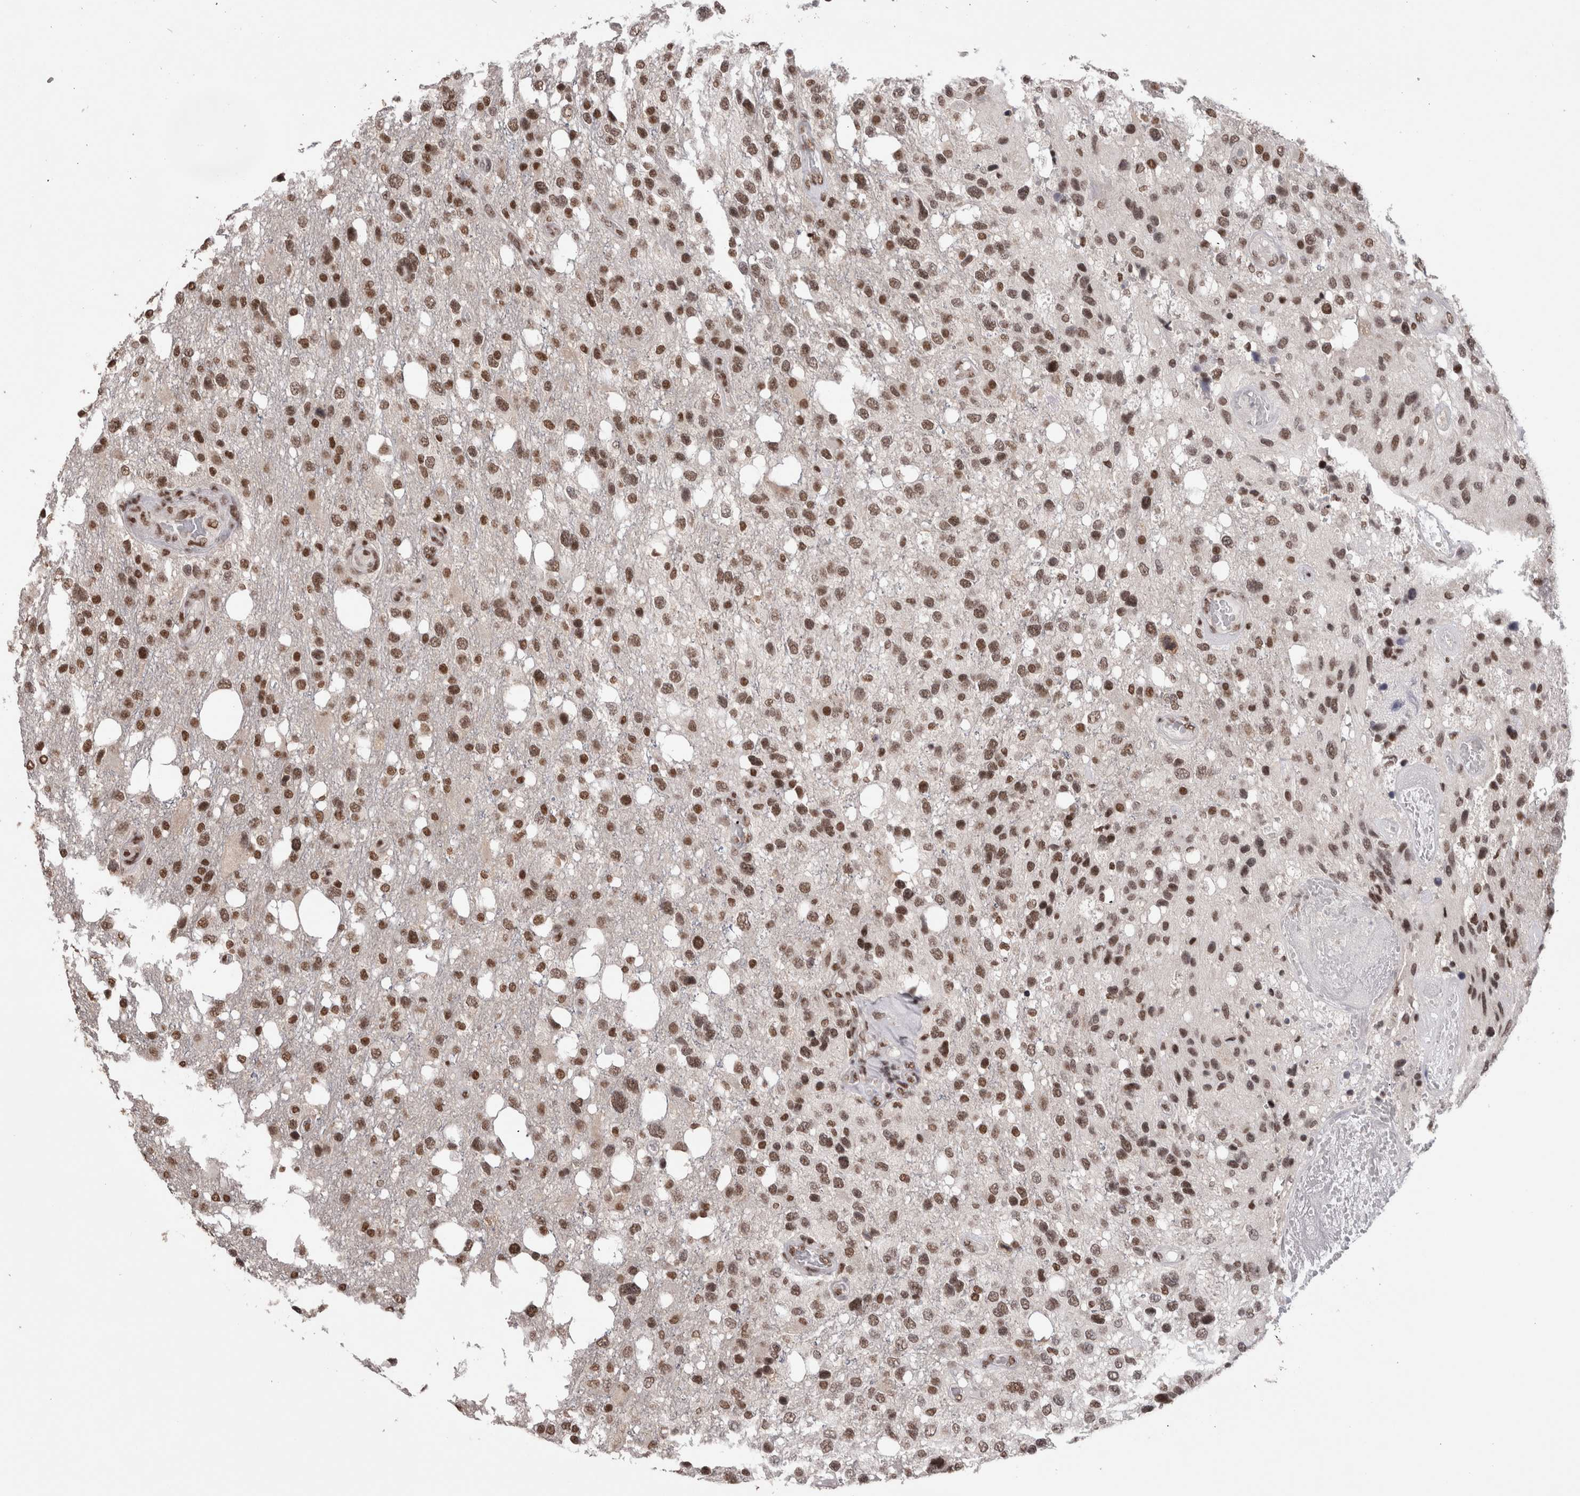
{"staining": {"intensity": "strong", "quantity": ">75%", "location": "nuclear"}, "tissue": "glioma", "cell_type": "Tumor cells", "image_type": "cancer", "snomed": [{"axis": "morphology", "description": "Glioma, malignant, High grade"}, {"axis": "topography", "description": "Brain"}], "caption": "Immunohistochemical staining of human glioma reveals high levels of strong nuclear protein positivity in approximately >75% of tumor cells.", "gene": "SMC1A", "patient": {"sex": "female", "age": 58}}